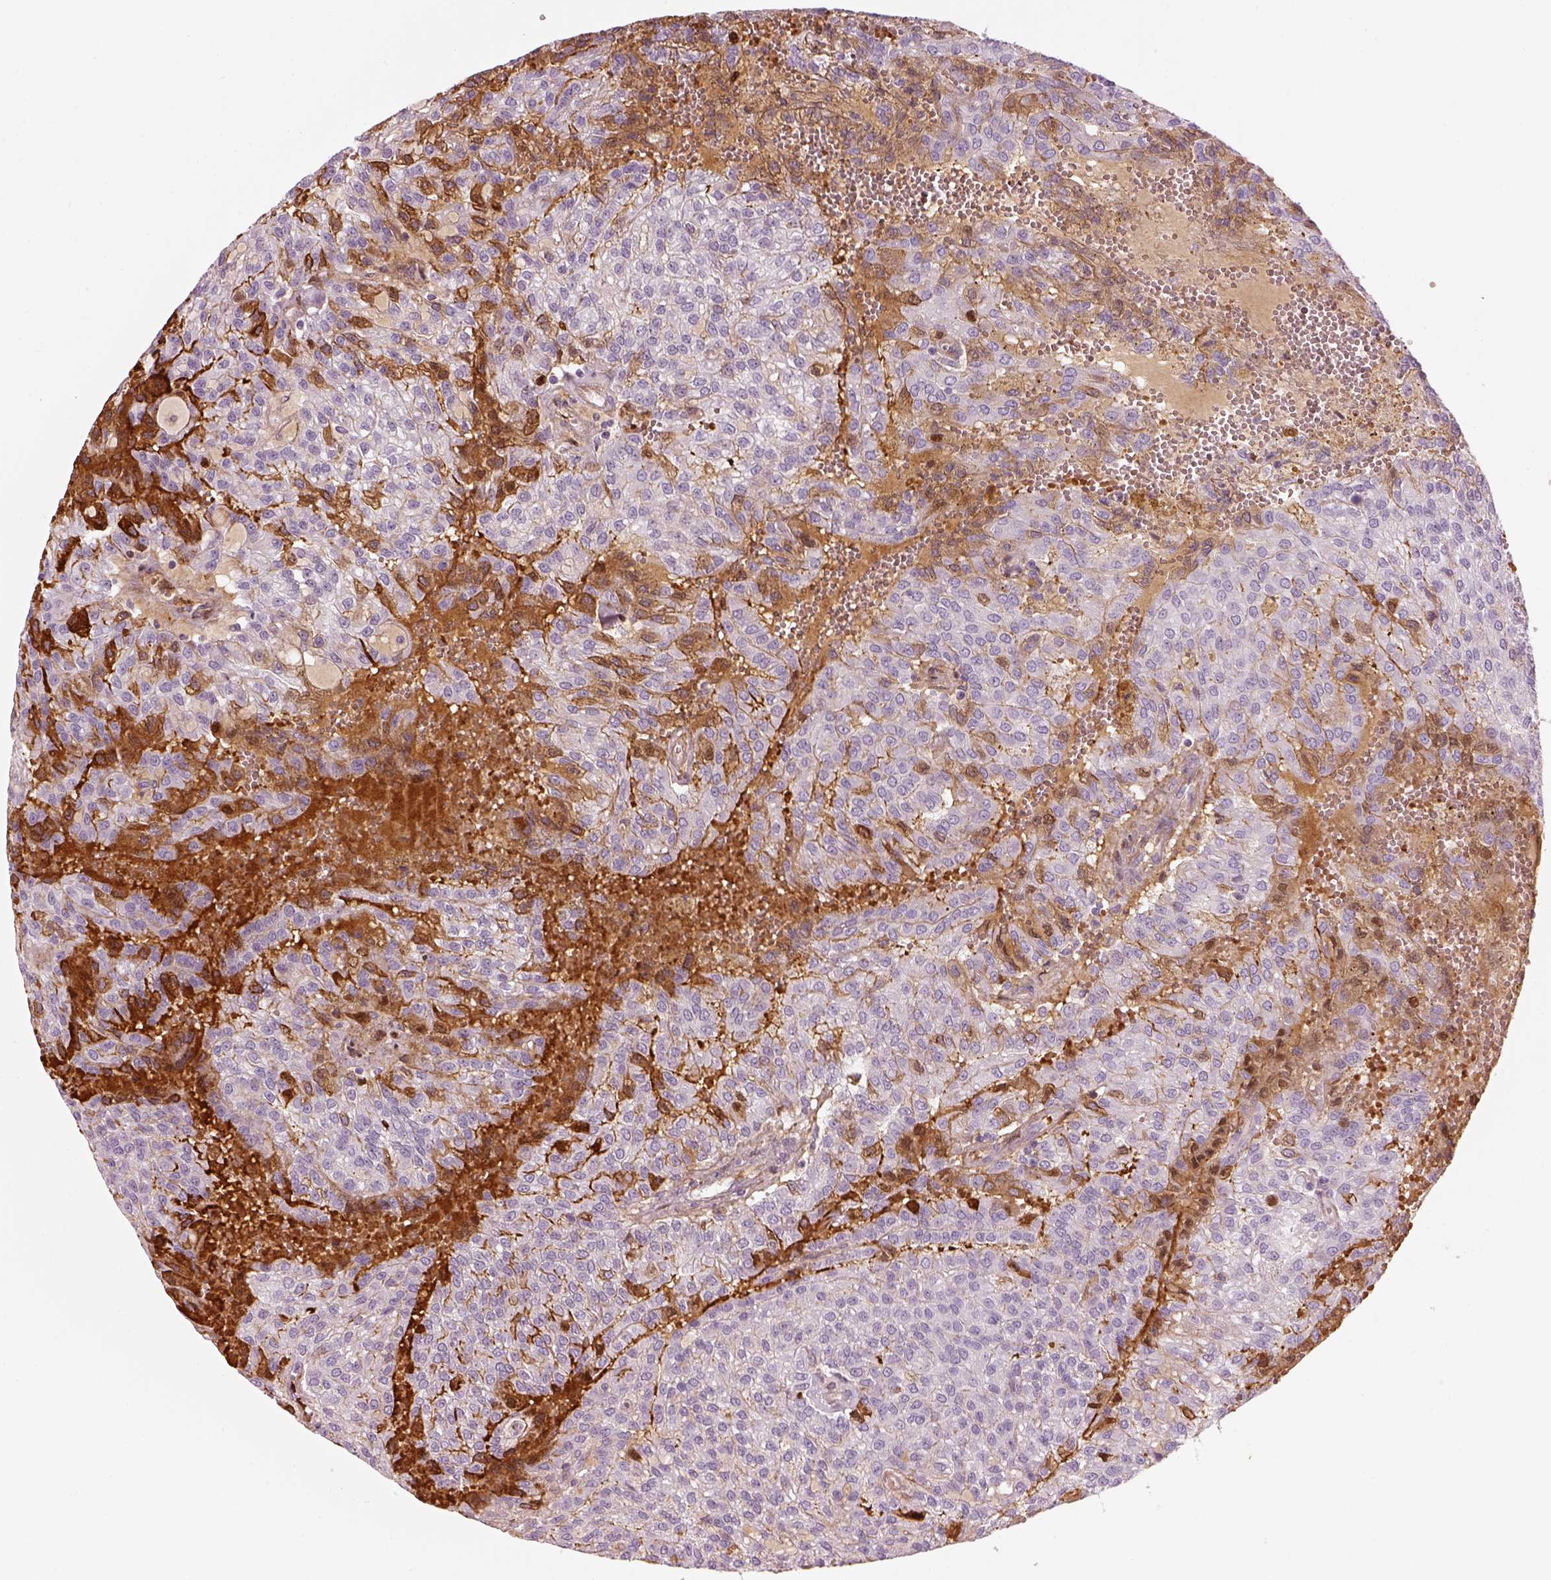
{"staining": {"intensity": "negative", "quantity": "none", "location": "none"}, "tissue": "renal cancer", "cell_type": "Tumor cells", "image_type": "cancer", "snomed": [{"axis": "morphology", "description": "Adenocarcinoma, NOS"}, {"axis": "topography", "description": "Kidney"}], "caption": "This histopathology image is of renal adenocarcinoma stained with immunohistochemistry to label a protein in brown with the nuclei are counter-stained blue. There is no positivity in tumor cells.", "gene": "PABPC1L2B", "patient": {"sex": "male", "age": 63}}